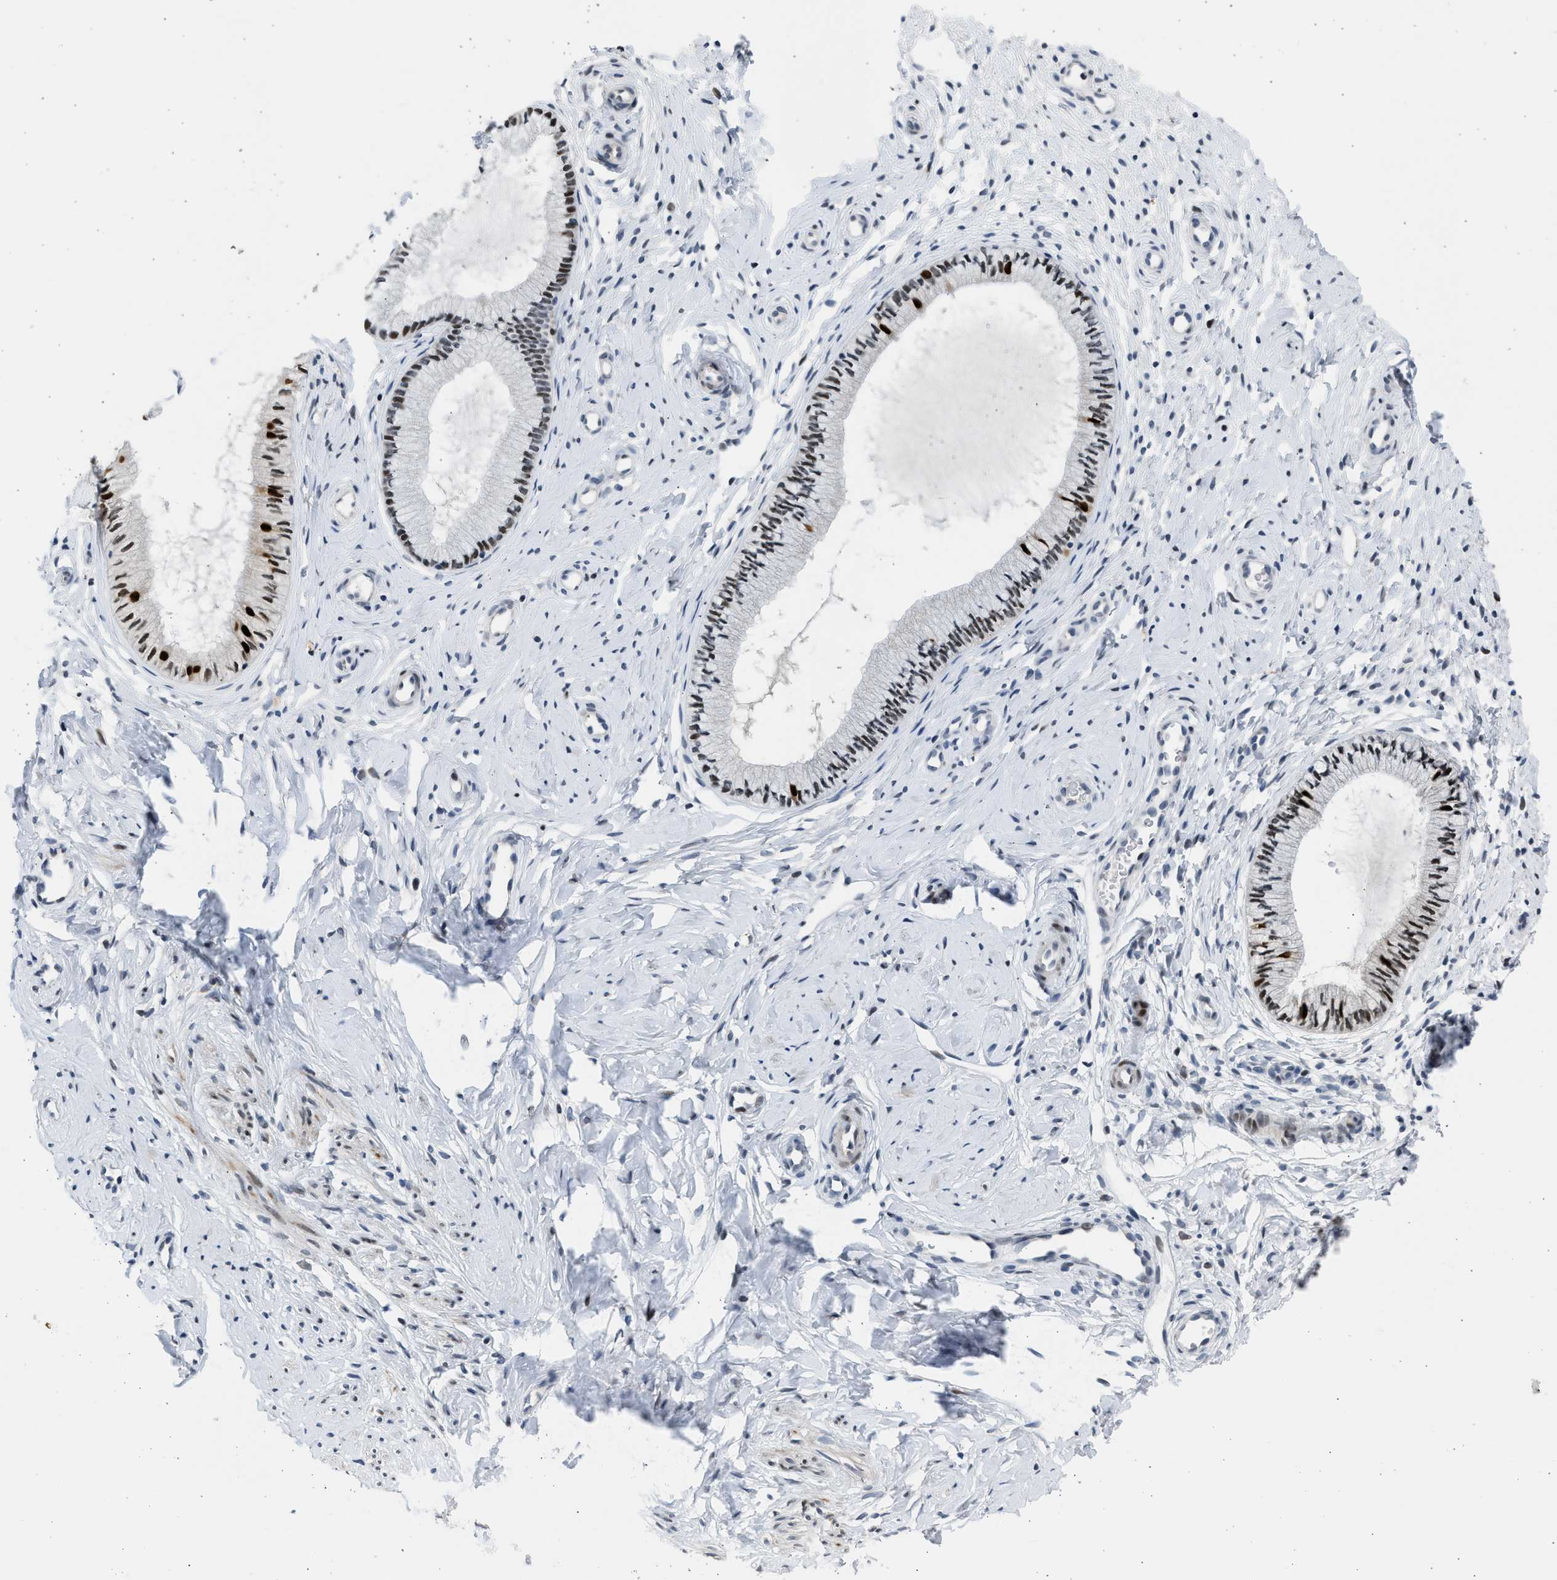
{"staining": {"intensity": "moderate", "quantity": ">75%", "location": "nuclear"}, "tissue": "cervix", "cell_type": "Glandular cells", "image_type": "normal", "snomed": [{"axis": "morphology", "description": "Normal tissue, NOS"}, {"axis": "topography", "description": "Cervix"}], "caption": "This image demonstrates IHC staining of unremarkable cervix, with medium moderate nuclear staining in approximately >75% of glandular cells.", "gene": "HMGN3", "patient": {"sex": "female", "age": 46}}